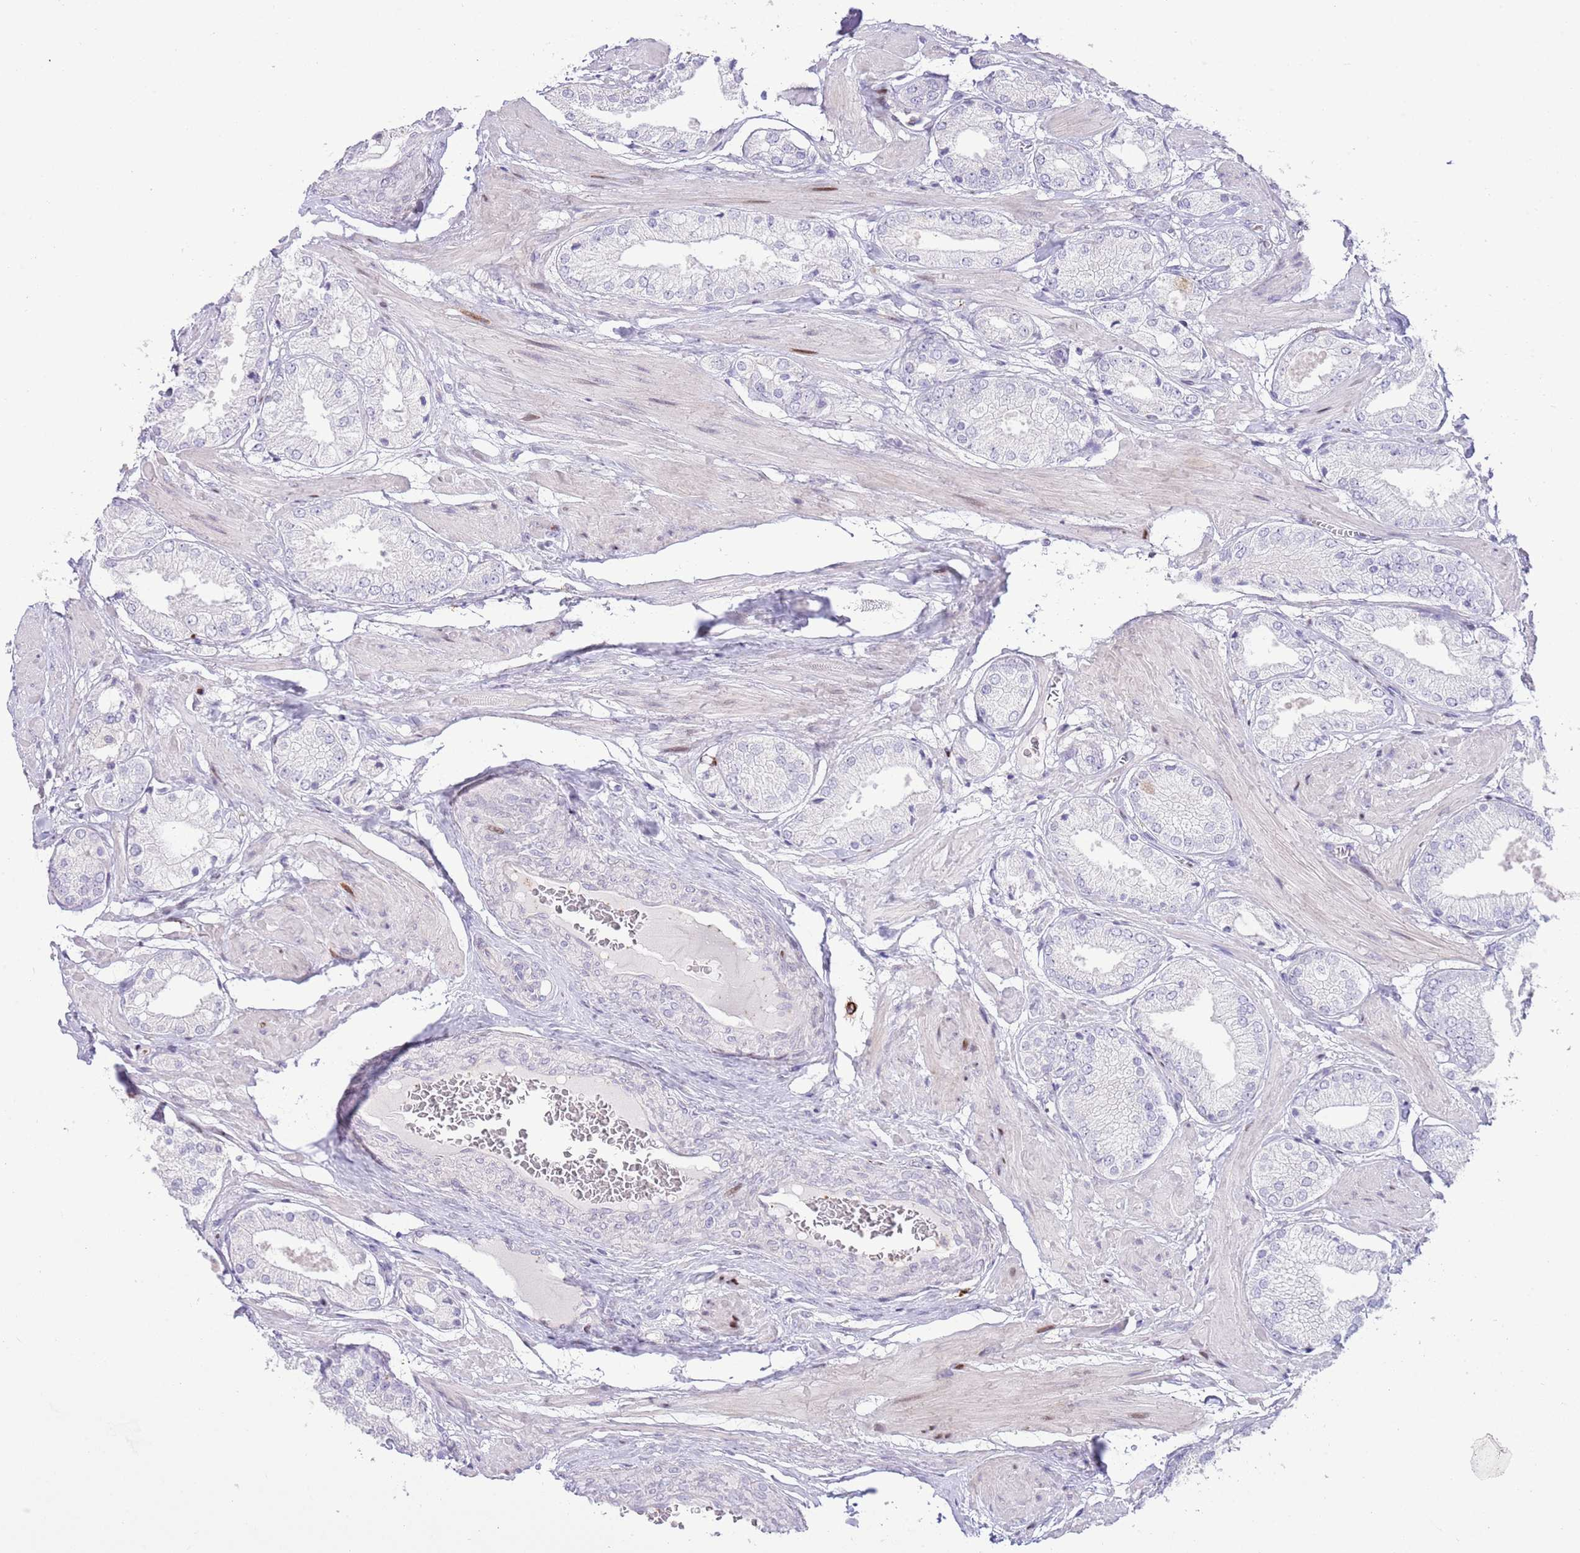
{"staining": {"intensity": "negative", "quantity": "none", "location": "none"}, "tissue": "prostate cancer", "cell_type": "Tumor cells", "image_type": "cancer", "snomed": [{"axis": "morphology", "description": "Adenocarcinoma, High grade"}, {"axis": "topography", "description": "Prostate and seminal vesicle, NOS"}], "caption": "The photomicrograph displays no significant positivity in tumor cells of prostate cancer (adenocarcinoma (high-grade)).", "gene": "ANO8", "patient": {"sex": "male", "age": 64}}